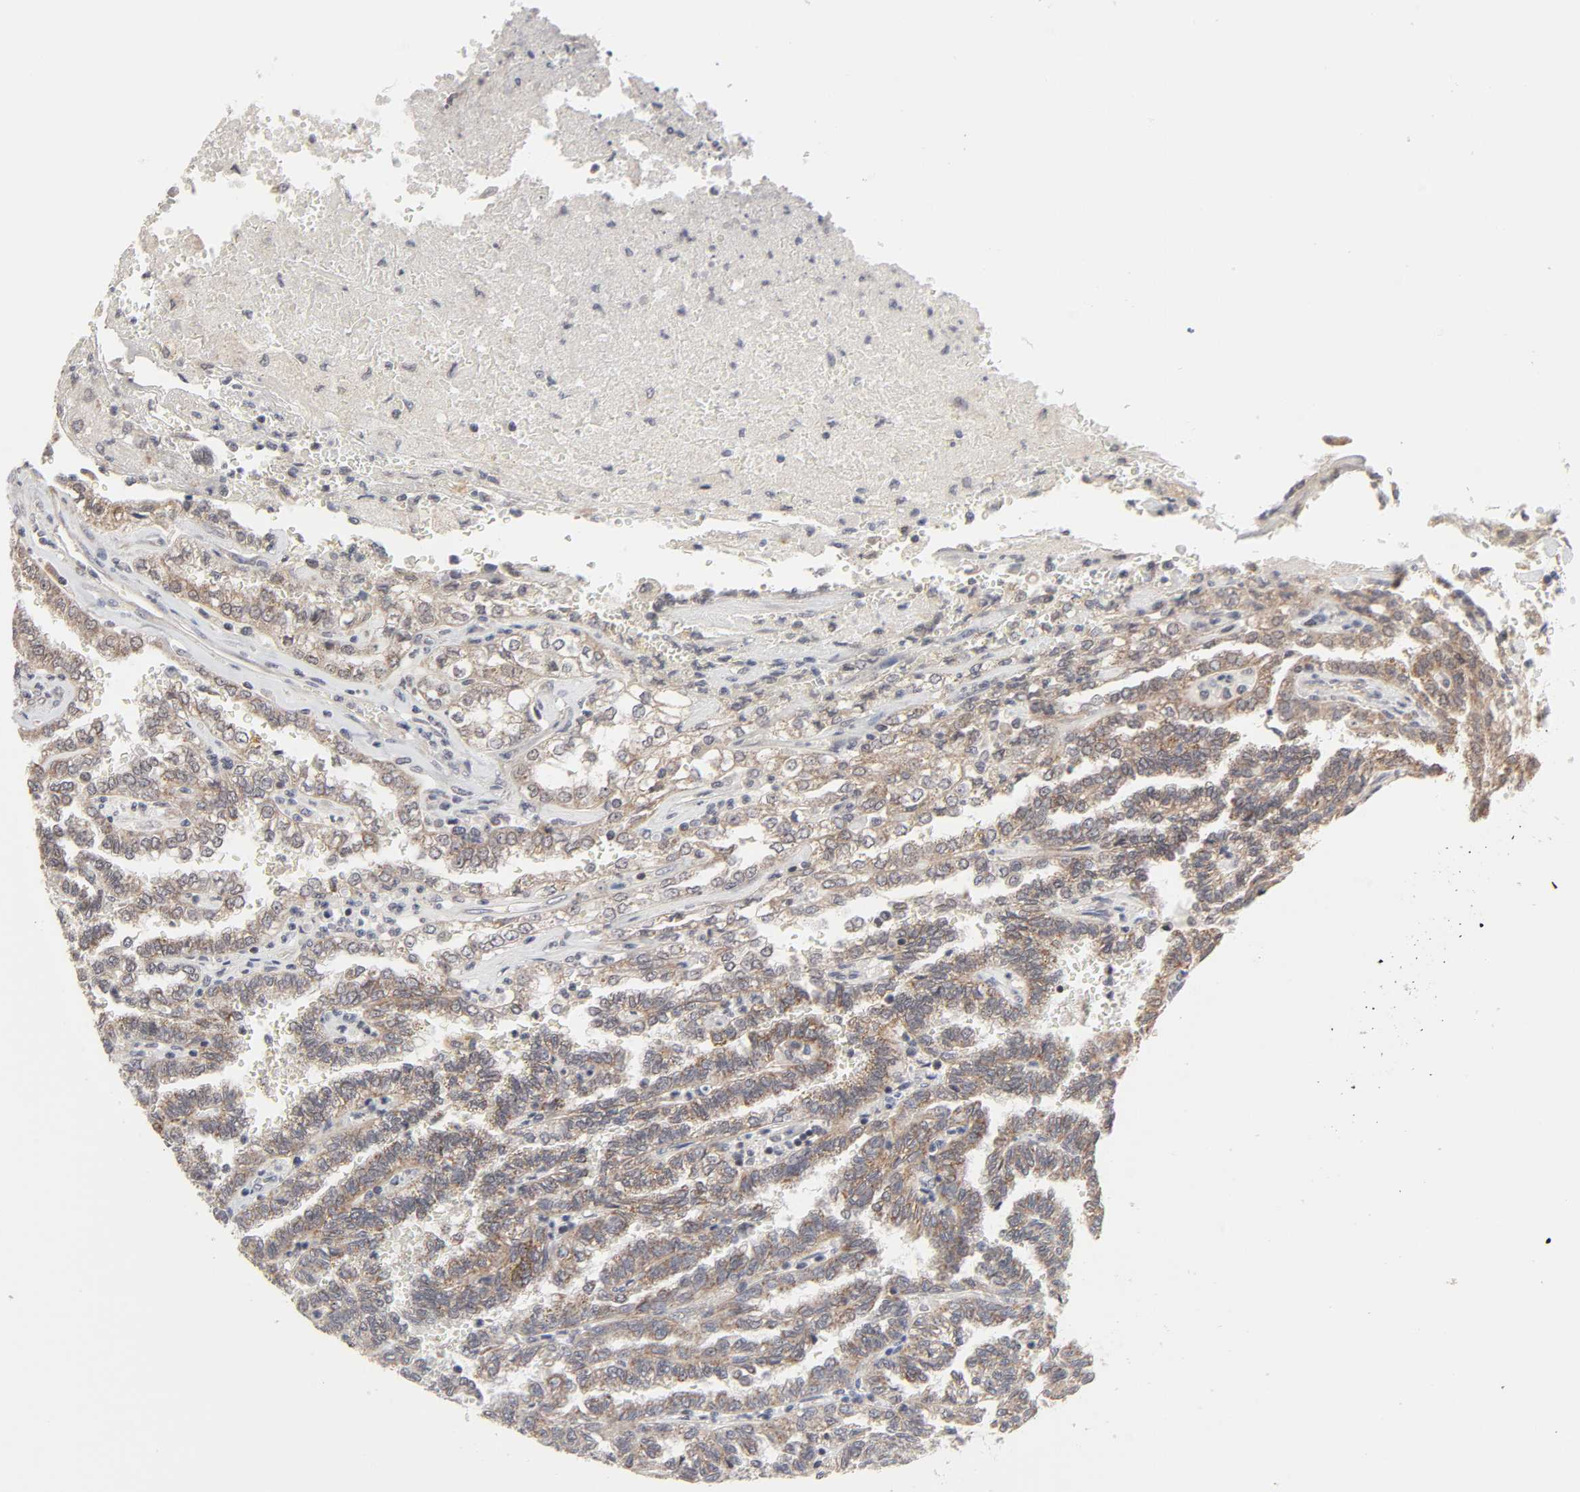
{"staining": {"intensity": "moderate", "quantity": ">75%", "location": "cytoplasmic/membranous"}, "tissue": "renal cancer", "cell_type": "Tumor cells", "image_type": "cancer", "snomed": [{"axis": "morphology", "description": "Inflammation, NOS"}, {"axis": "morphology", "description": "Adenocarcinoma, NOS"}, {"axis": "topography", "description": "Kidney"}], "caption": "The image shows immunohistochemical staining of adenocarcinoma (renal). There is moderate cytoplasmic/membranous expression is identified in about >75% of tumor cells.", "gene": "AUH", "patient": {"sex": "male", "age": 68}}